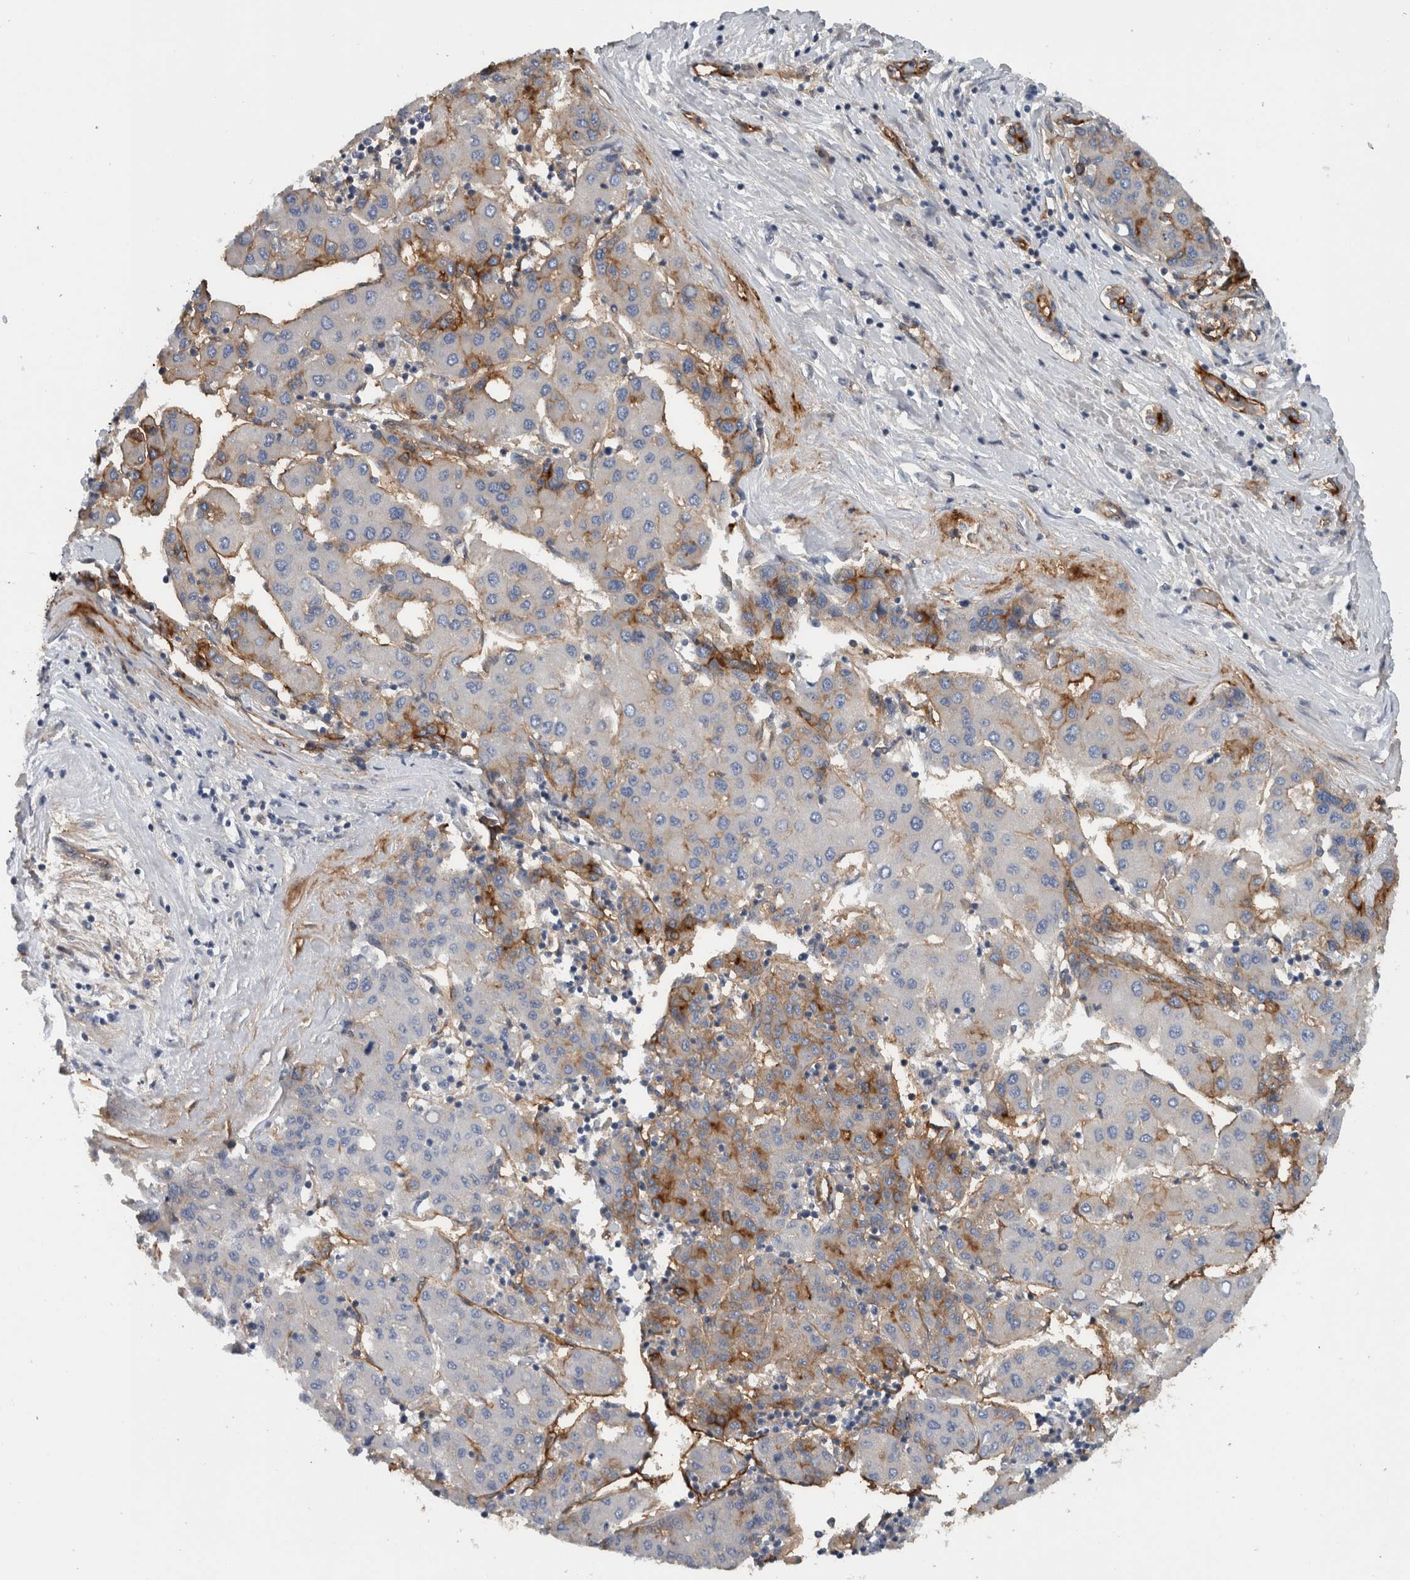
{"staining": {"intensity": "moderate", "quantity": "<25%", "location": "cytoplasmic/membranous"}, "tissue": "liver cancer", "cell_type": "Tumor cells", "image_type": "cancer", "snomed": [{"axis": "morphology", "description": "Carcinoma, Hepatocellular, NOS"}, {"axis": "topography", "description": "Liver"}], "caption": "DAB immunohistochemical staining of hepatocellular carcinoma (liver) reveals moderate cytoplasmic/membranous protein expression in approximately <25% of tumor cells. Using DAB (3,3'-diaminobenzidine) (brown) and hematoxylin (blue) stains, captured at high magnification using brightfield microscopy.", "gene": "CD59", "patient": {"sex": "male", "age": 65}}